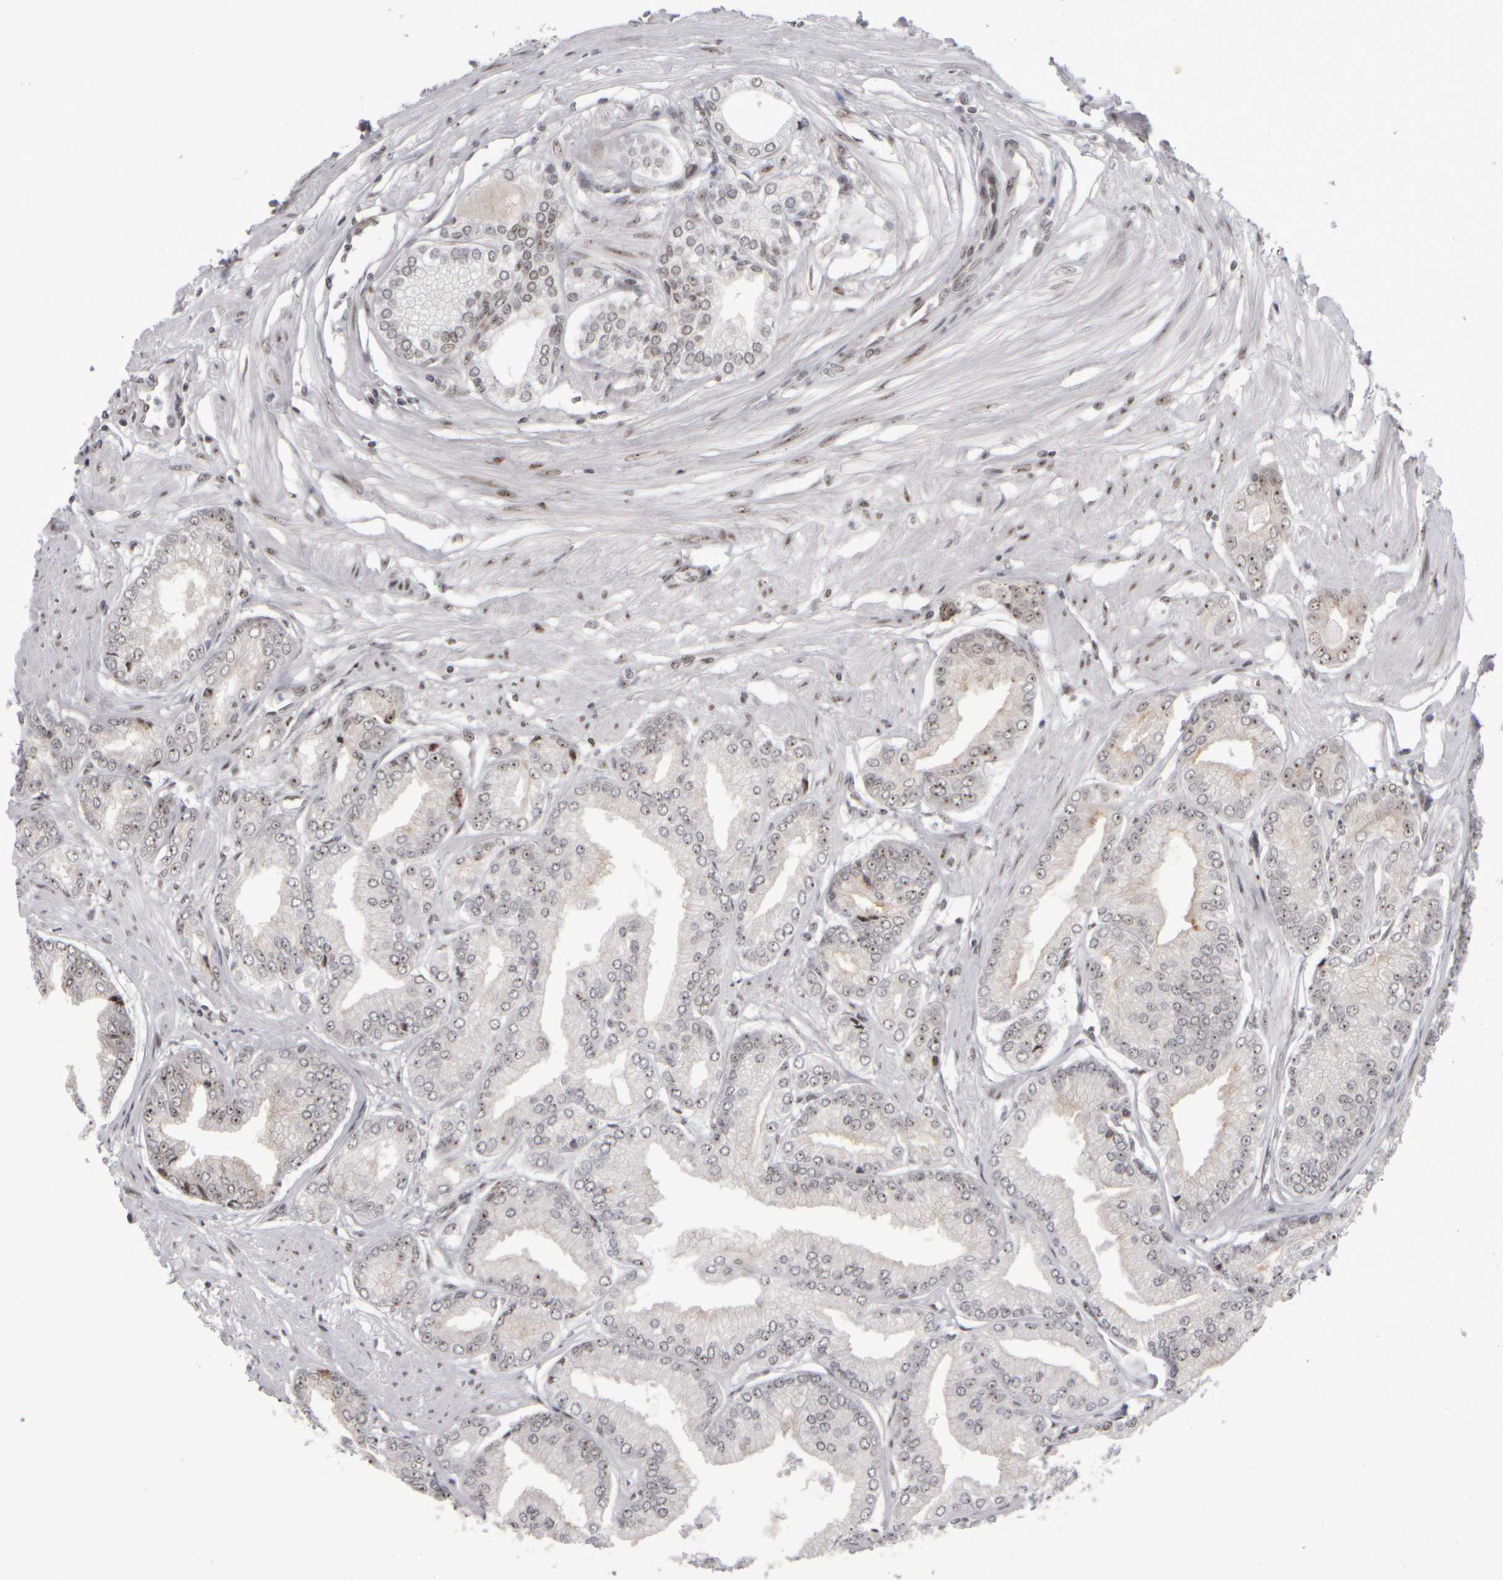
{"staining": {"intensity": "weak", "quantity": "25%-75%", "location": "nuclear"}, "tissue": "prostate cancer", "cell_type": "Tumor cells", "image_type": "cancer", "snomed": [{"axis": "morphology", "description": "Adenocarcinoma, Low grade"}, {"axis": "topography", "description": "Prostate"}], "caption": "DAB (3,3'-diaminobenzidine) immunohistochemical staining of prostate adenocarcinoma (low-grade) exhibits weak nuclear protein positivity in about 25%-75% of tumor cells.", "gene": "SURF6", "patient": {"sex": "male", "age": 52}}